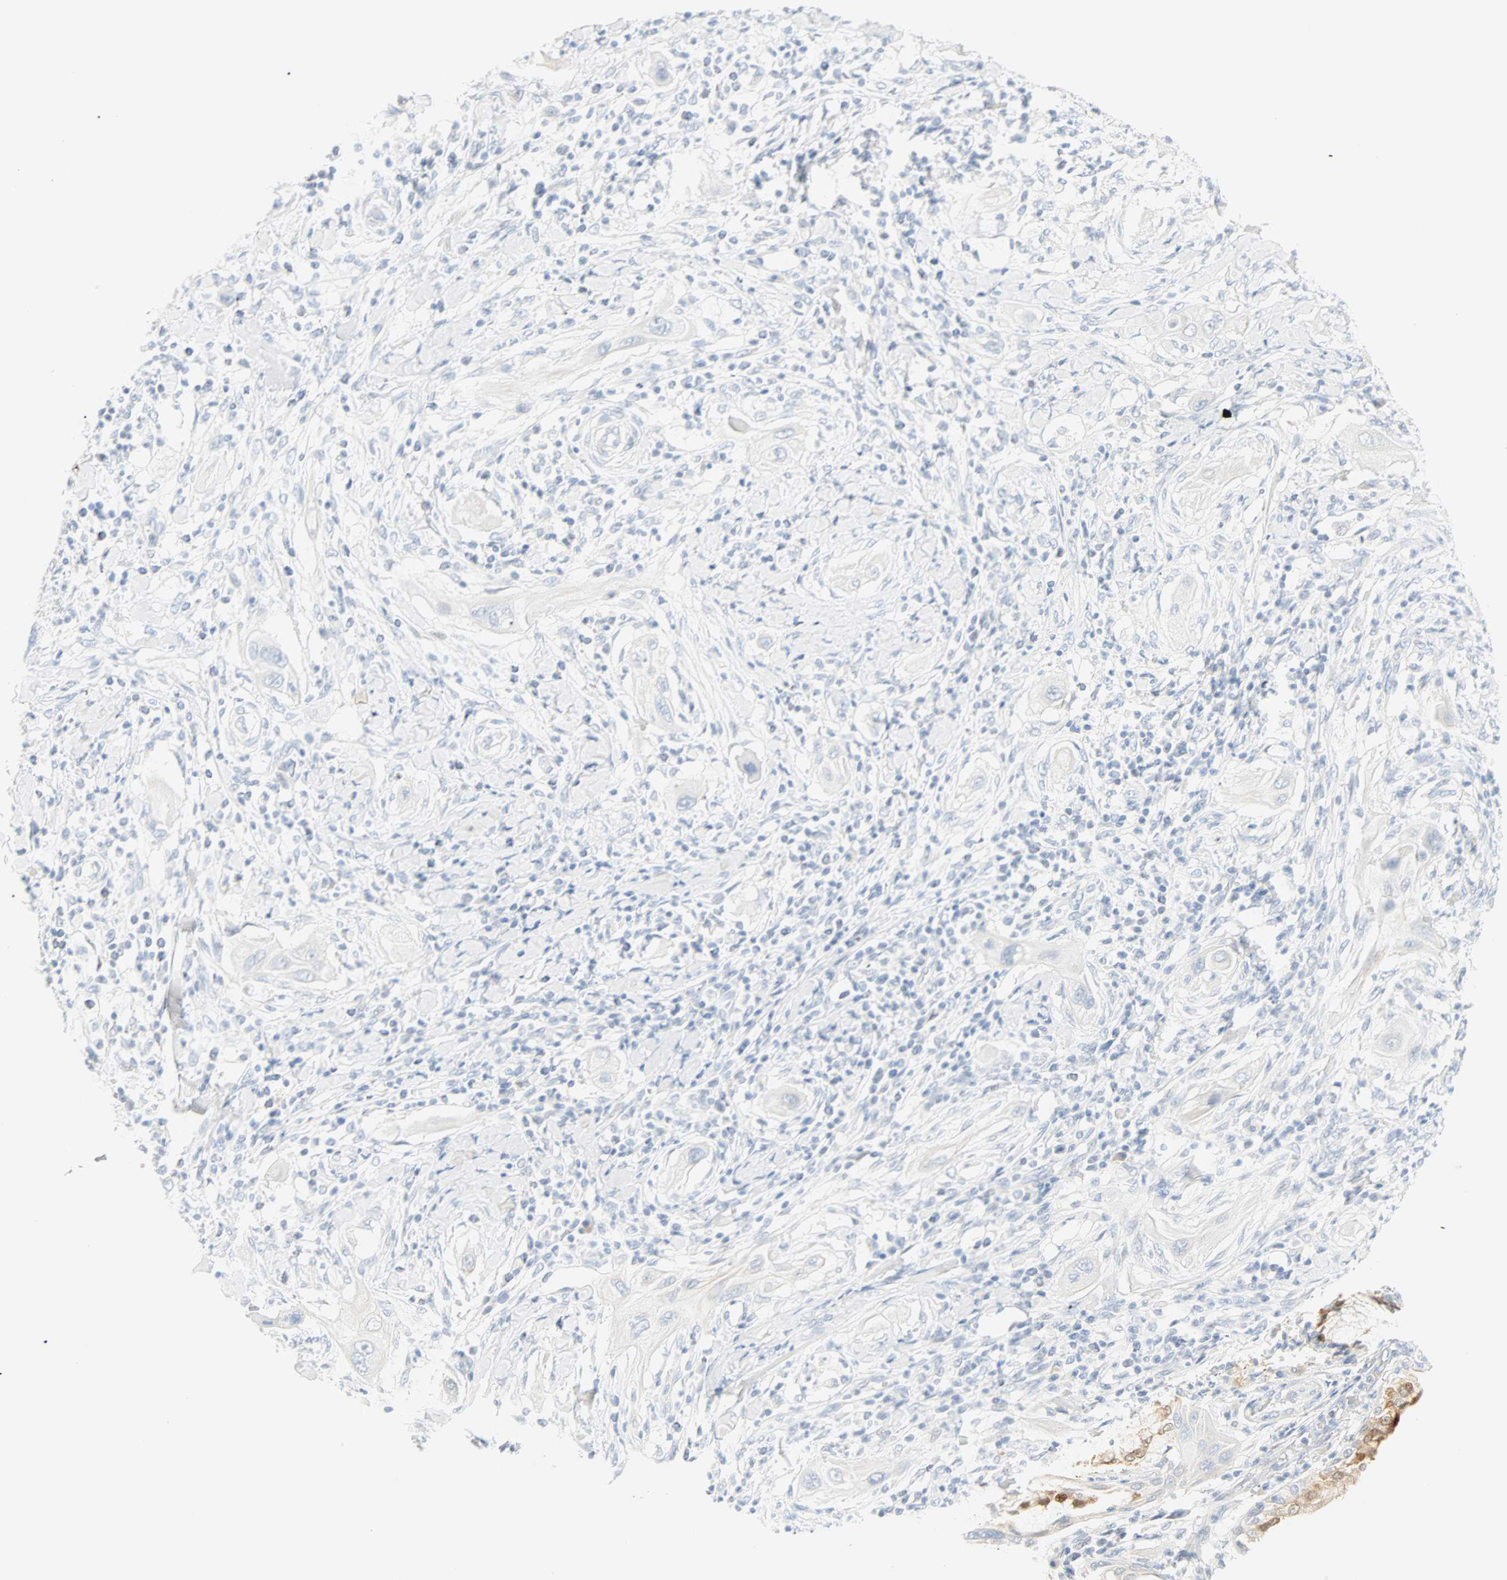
{"staining": {"intensity": "negative", "quantity": "none", "location": "none"}, "tissue": "lung cancer", "cell_type": "Tumor cells", "image_type": "cancer", "snomed": [{"axis": "morphology", "description": "Squamous cell carcinoma, NOS"}, {"axis": "topography", "description": "Lung"}], "caption": "Lung squamous cell carcinoma was stained to show a protein in brown. There is no significant staining in tumor cells. (DAB (3,3'-diaminobenzidine) immunohistochemistry, high magnification).", "gene": "SELENBP1", "patient": {"sex": "female", "age": 47}}